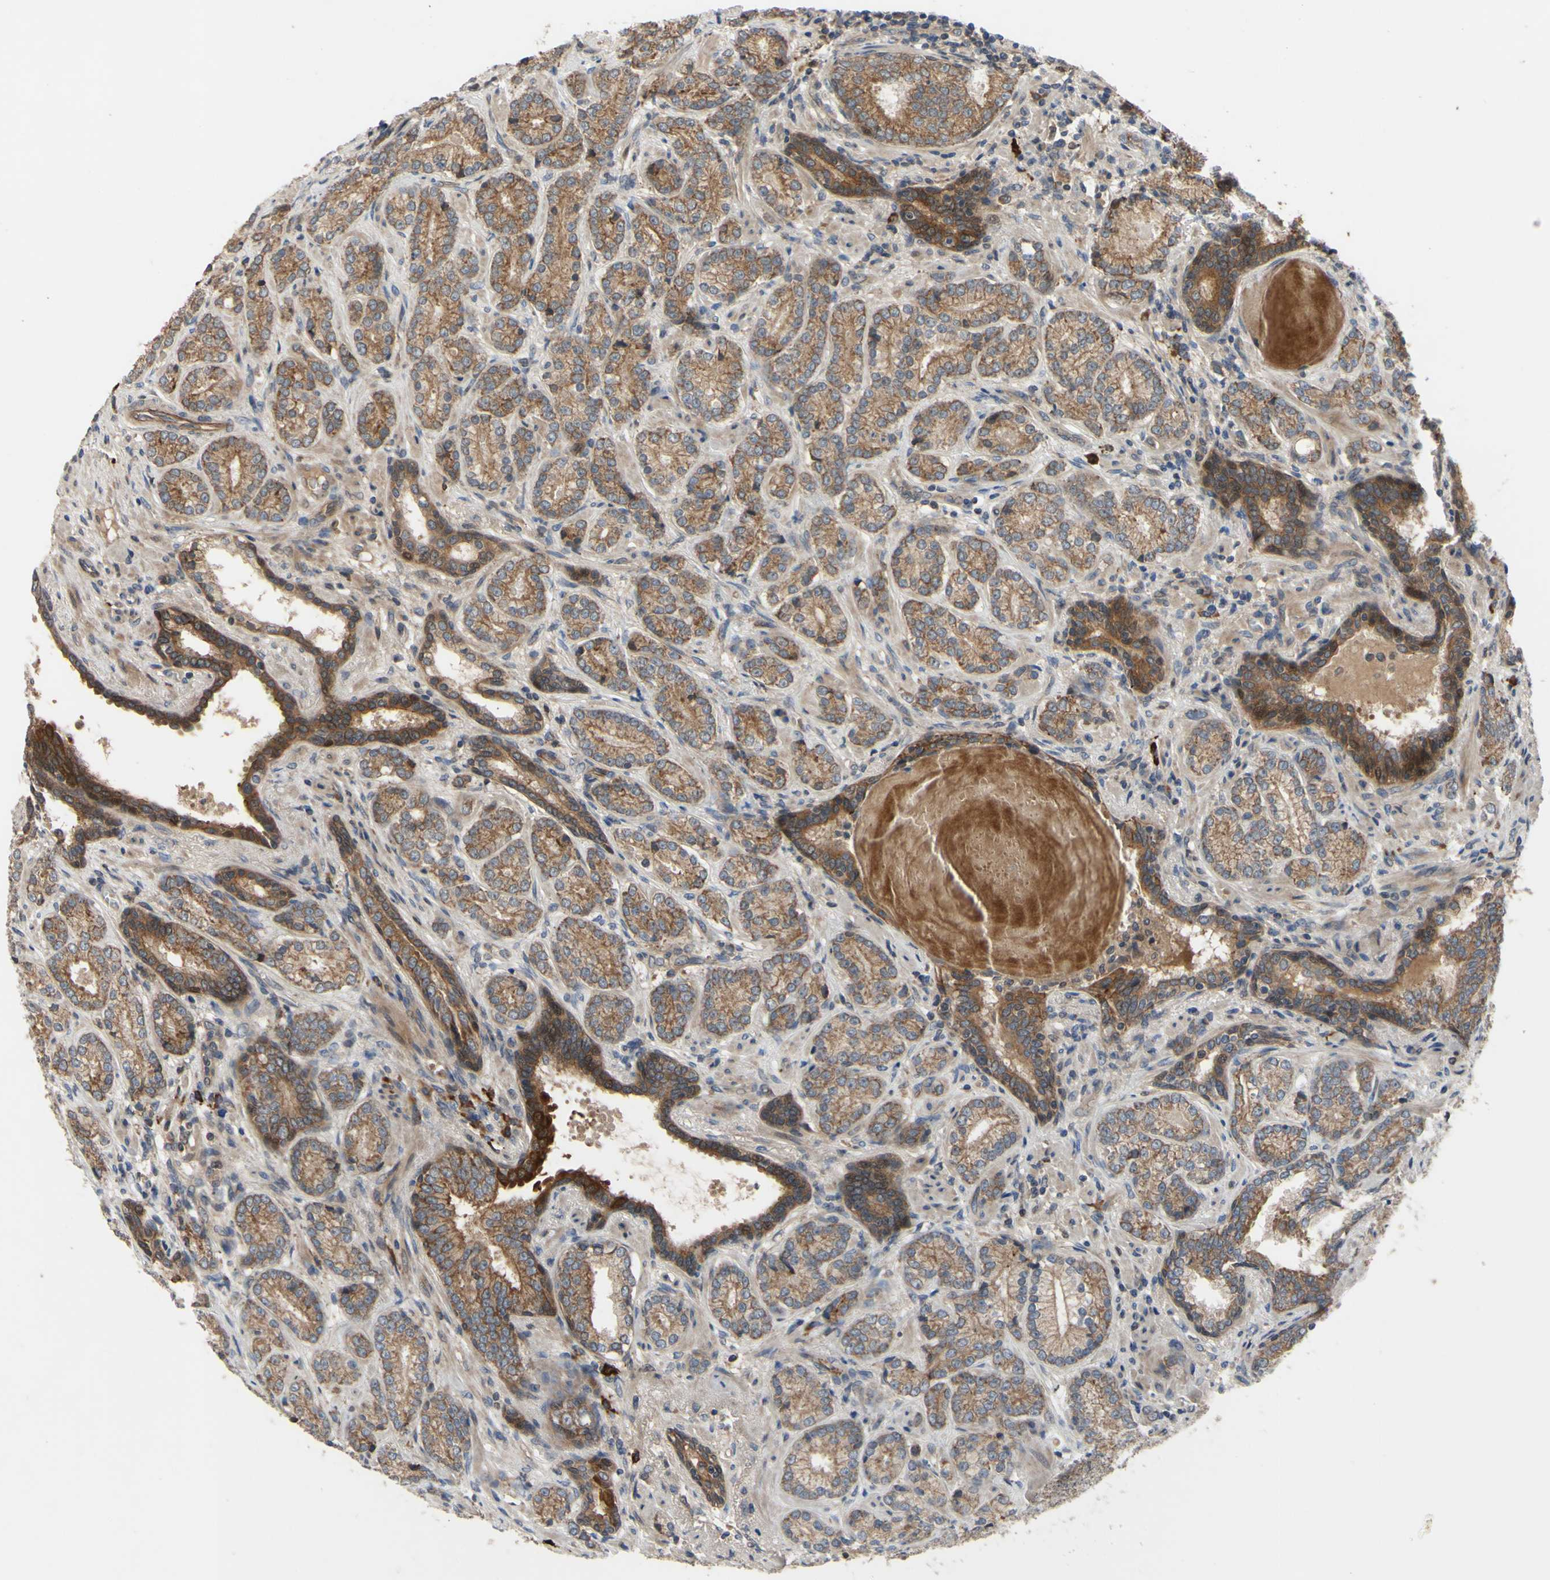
{"staining": {"intensity": "moderate", "quantity": ">75%", "location": "cytoplasmic/membranous"}, "tissue": "prostate cancer", "cell_type": "Tumor cells", "image_type": "cancer", "snomed": [{"axis": "morphology", "description": "Adenocarcinoma, High grade"}, {"axis": "topography", "description": "Prostate"}], "caption": "Protein staining of prostate cancer tissue shows moderate cytoplasmic/membranous staining in about >75% of tumor cells.", "gene": "XIAP", "patient": {"sex": "male", "age": 61}}